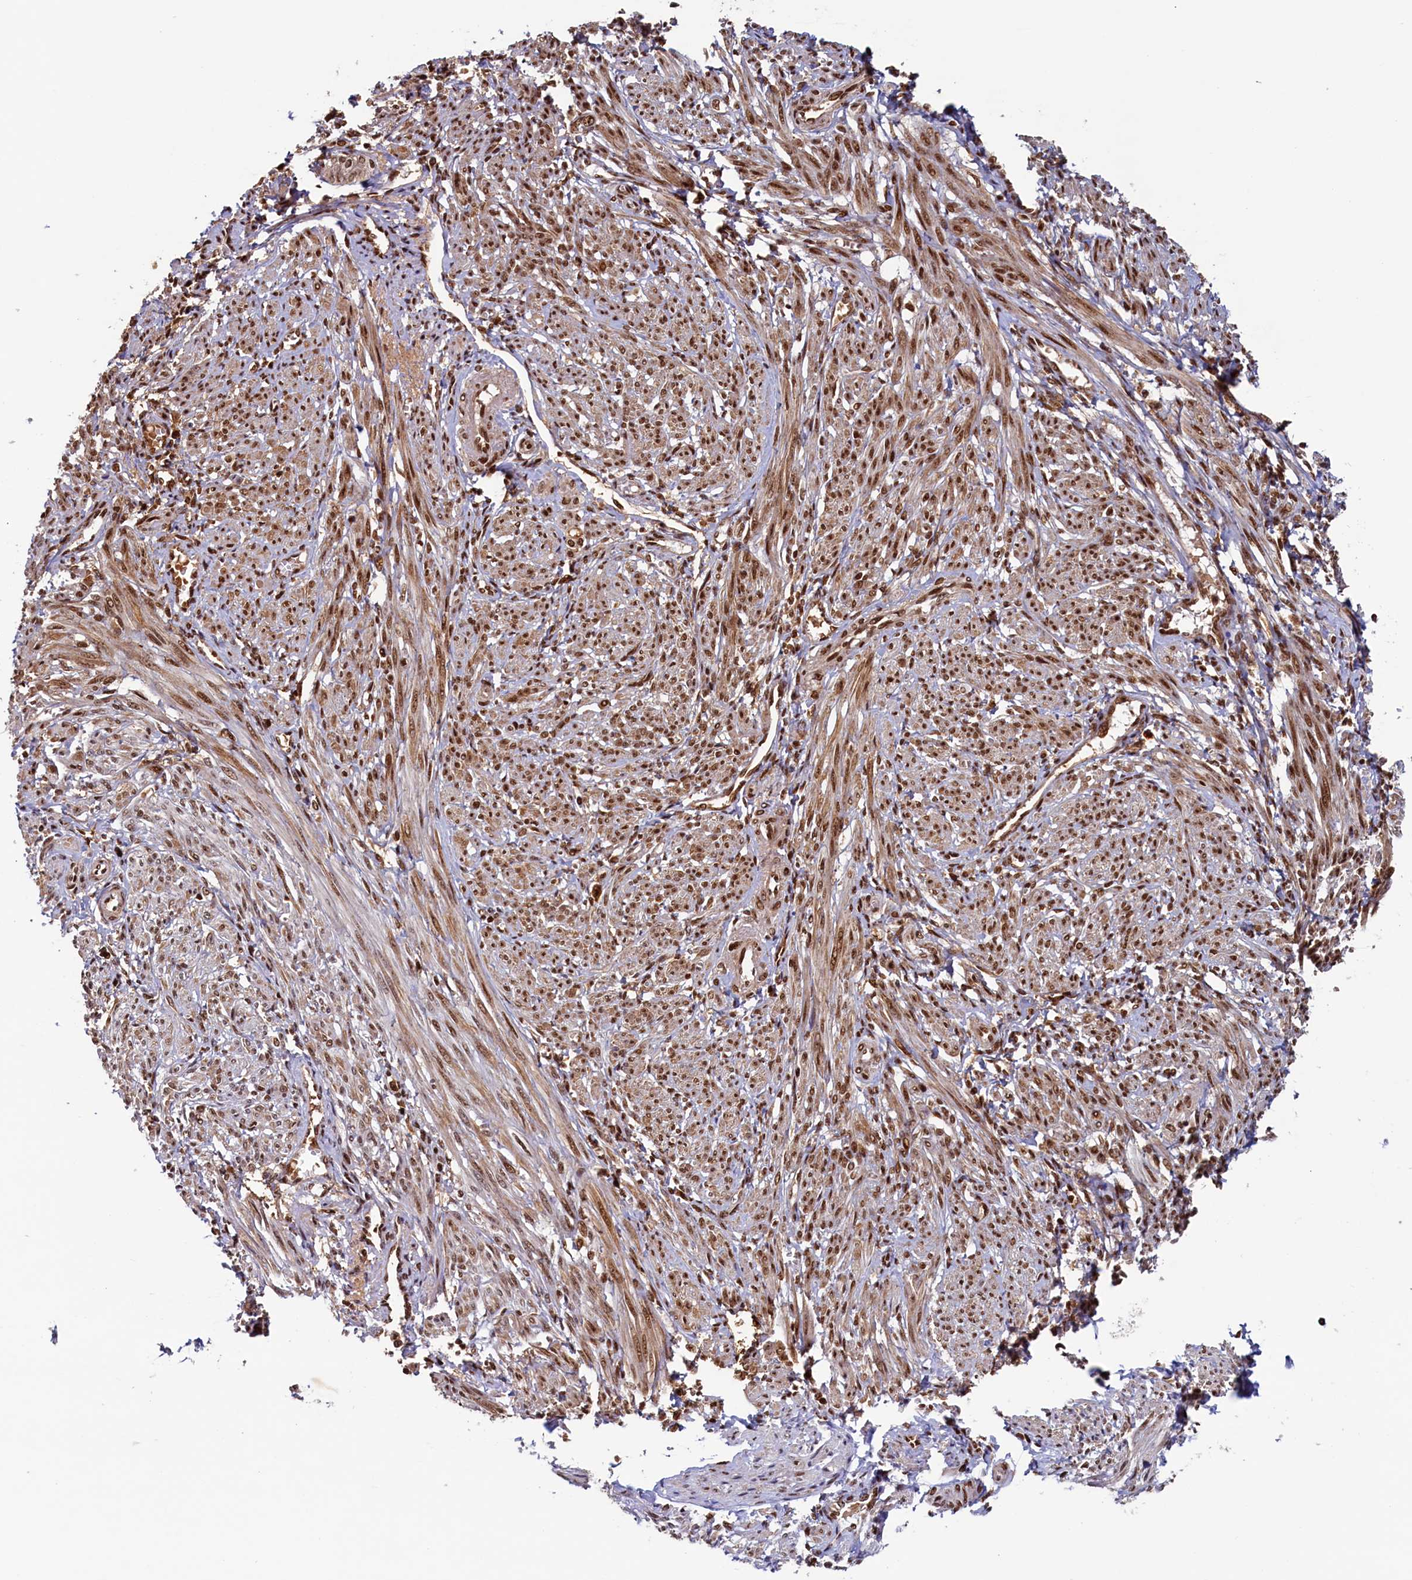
{"staining": {"intensity": "strong", "quantity": "25%-75%", "location": "cytoplasmic/membranous,nuclear"}, "tissue": "smooth muscle", "cell_type": "Smooth muscle cells", "image_type": "normal", "snomed": [{"axis": "morphology", "description": "Normal tissue, NOS"}, {"axis": "topography", "description": "Smooth muscle"}], "caption": "Human smooth muscle stained for a protein (brown) shows strong cytoplasmic/membranous,nuclear positive positivity in approximately 25%-75% of smooth muscle cells.", "gene": "ZC3H18", "patient": {"sex": "female", "age": 39}}